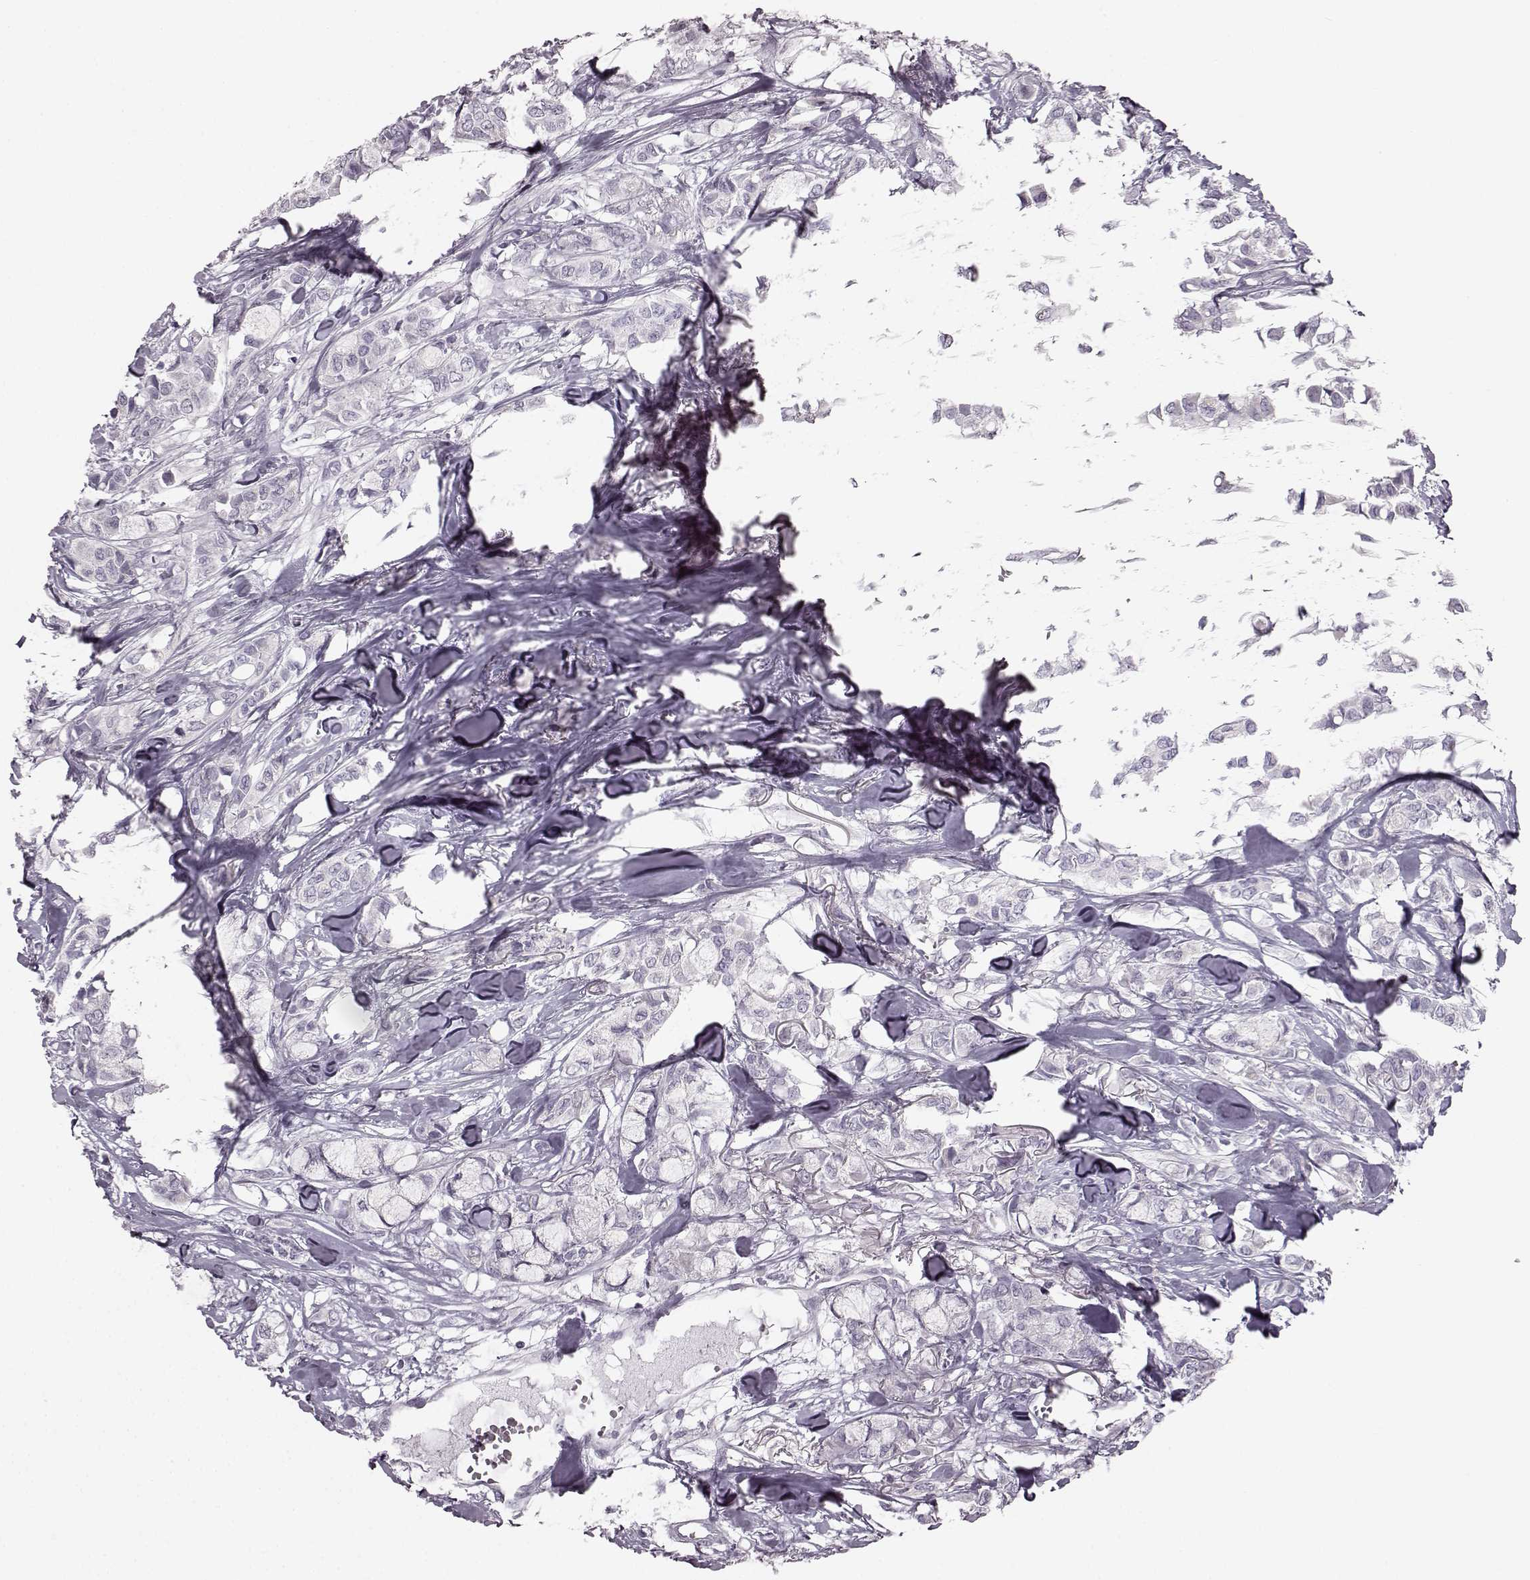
{"staining": {"intensity": "negative", "quantity": "none", "location": "none"}, "tissue": "breast cancer", "cell_type": "Tumor cells", "image_type": "cancer", "snomed": [{"axis": "morphology", "description": "Duct carcinoma"}, {"axis": "topography", "description": "Breast"}], "caption": "An image of human breast cancer (invasive ductal carcinoma) is negative for staining in tumor cells.", "gene": "SEMG2", "patient": {"sex": "female", "age": 85}}